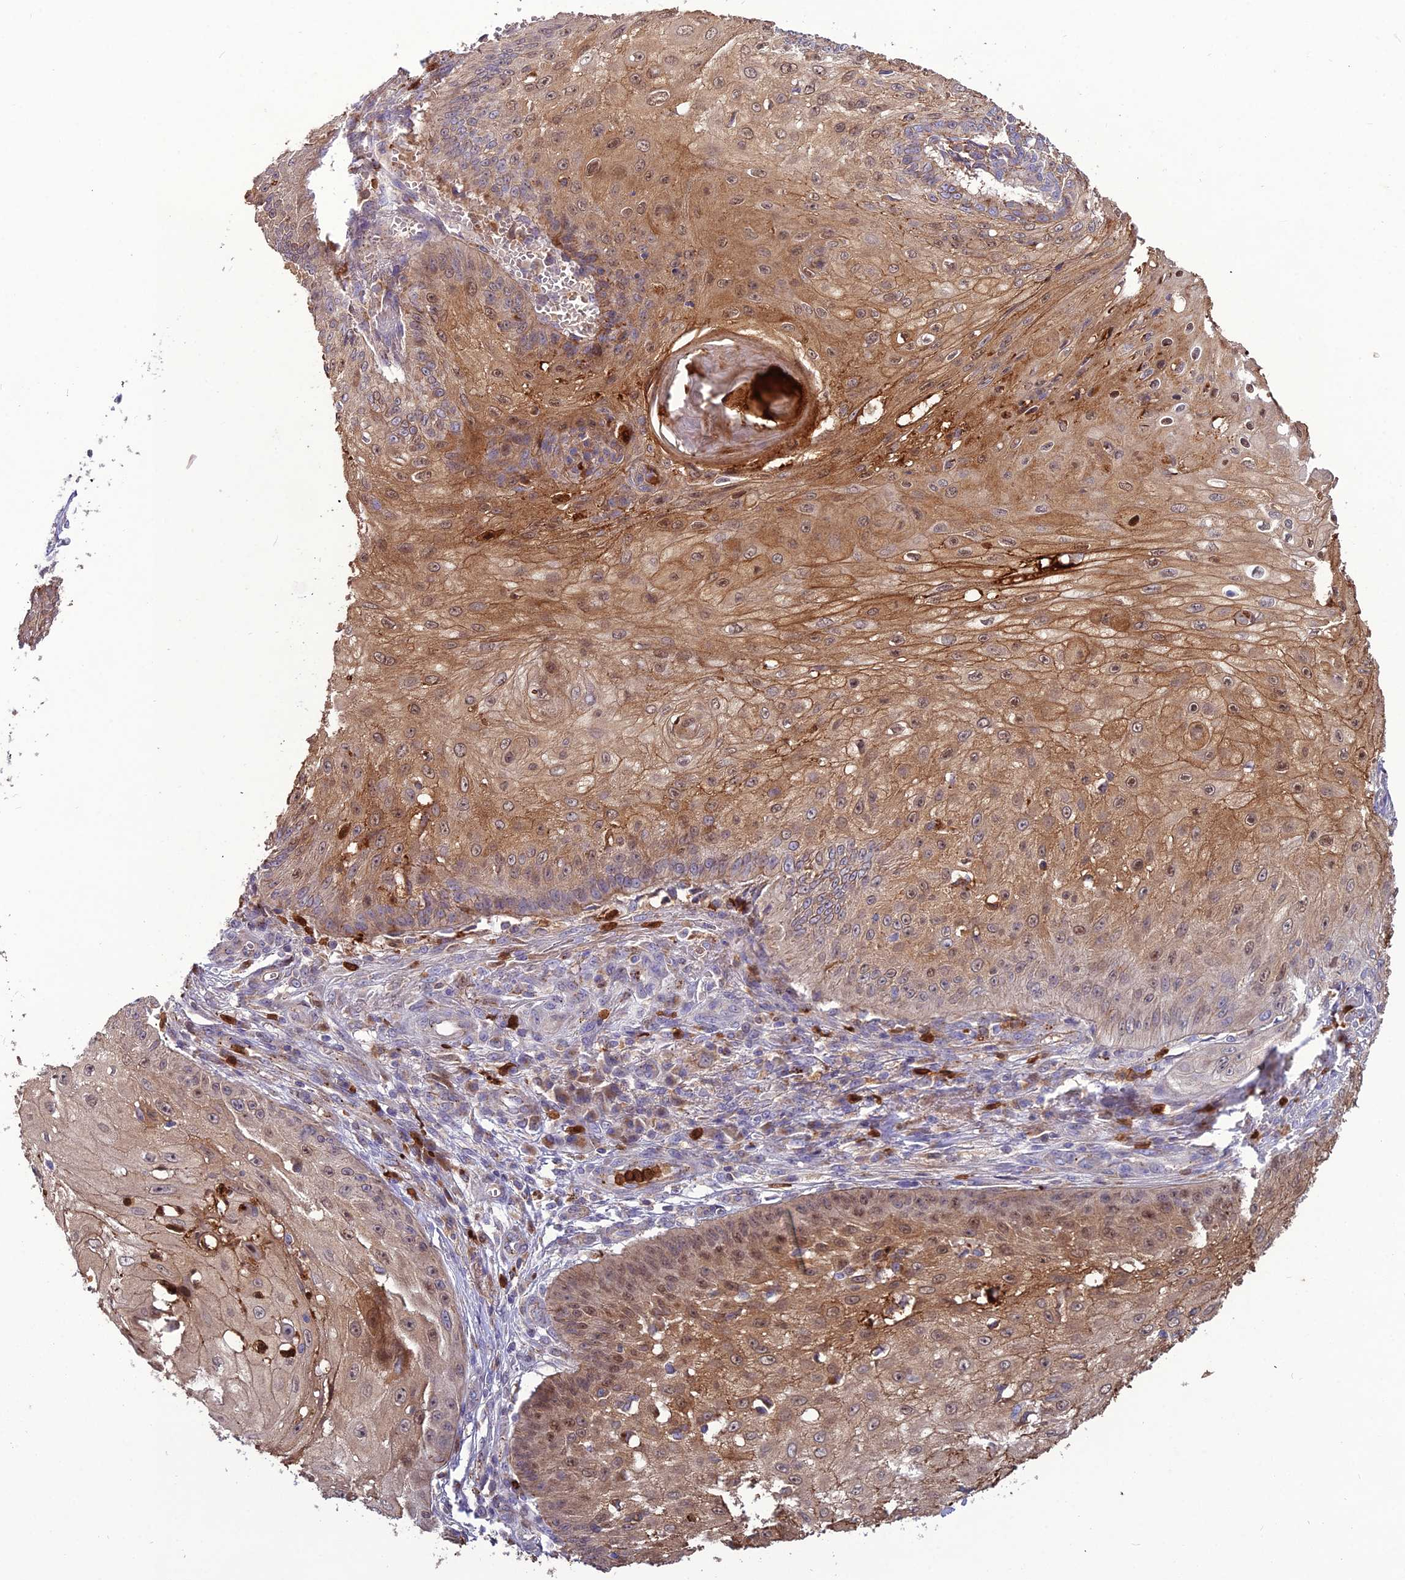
{"staining": {"intensity": "moderate", "quantity": ">75%", "location": "cytoplasmic/membranous,nuclear"}, "tissue": "skin cancer", "cell_type": "Tumor cells", "image_type": "cancer", "snomed": [{"axis": "morphology", "description": "Squamous cell carcinoma, NOS"}, {"axis": "topography", "description": "Skin"}], "caption": "Moderate cytoplasmic/membranous and nuclear expression is seen in about >75% of tumor cells in skin cancer (squamous cell carcinoma). Using DAB (3,3'-diaminobenzidine) (brown) and hematoxylin (blue) stains, captured at high magnification using brightfield microscopy.", "gene": "EID2", "patient": {"sex": "male", "age": 70}}